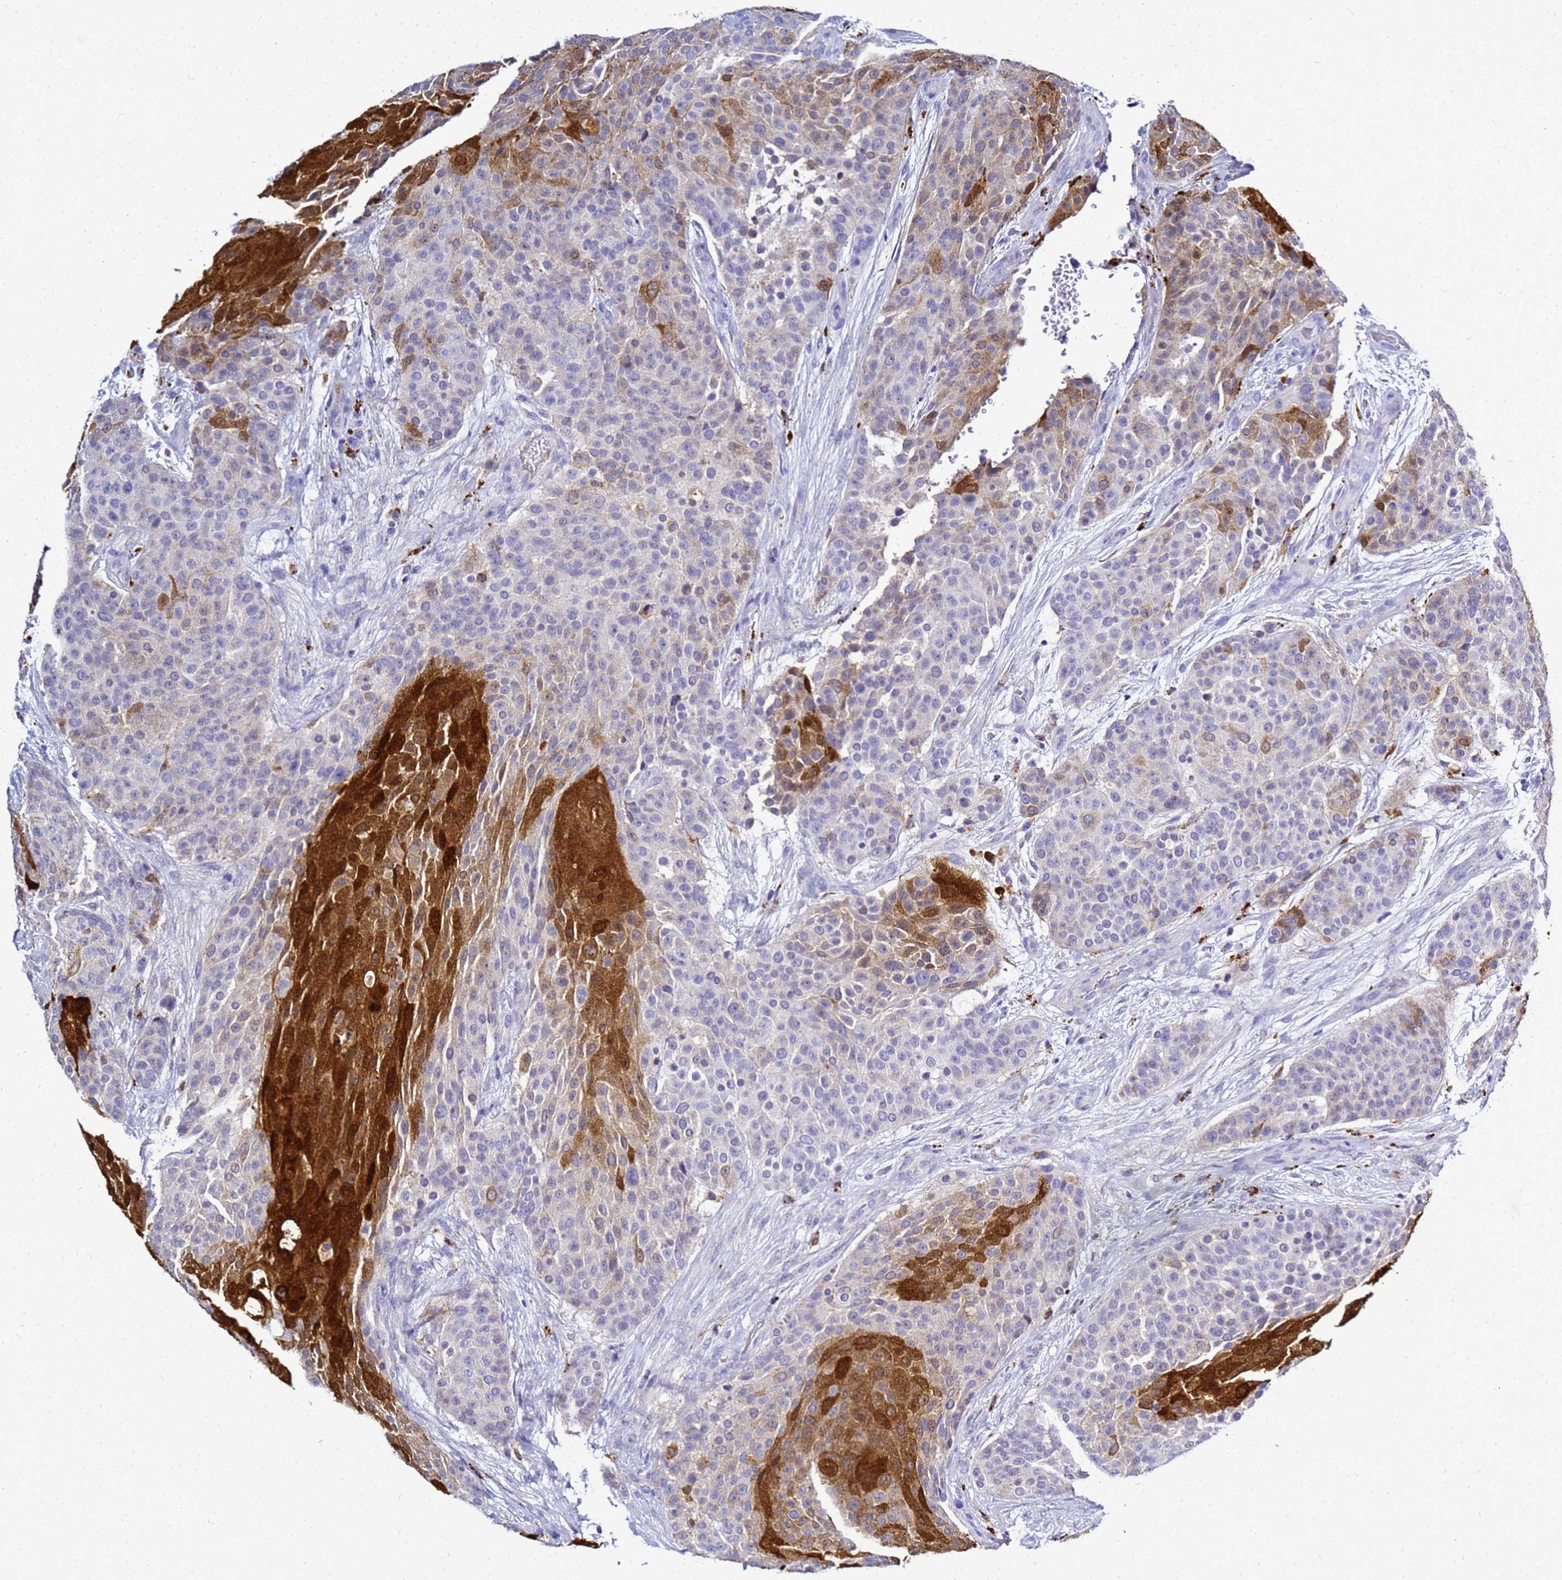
{"staining": {"intensity": "strong", "quantity": "25%-75%", "location": "cytoplasmic/membranous,nuclear"}, "tissue": "urothelial cancer", "cell_type": "Tumor cells", "image_type": "cancer", "snomed": [{"axis": "morphology", "description": "Urothelial carcinoma, High grade"}, {"axis": "topography", "description": "Urinary bladder"}], "caption": "High-magnification brightfield microscopy of high-grade urothelial carcinoma stained with DAB (3,3'-diaminobenzidine) (brown) and counterstained with hematoxylin (blue). tumor cells exhibit strong cytoplasmic/membranous and nuclear expression is seen in approximately25%-75% of cells. (DAB (3,3'-diaminobenzidine) = brown stain, brightfield microscopy at high magnification).", "gene": "CSTA", "patient": {"sex": "female", "age": 63}}